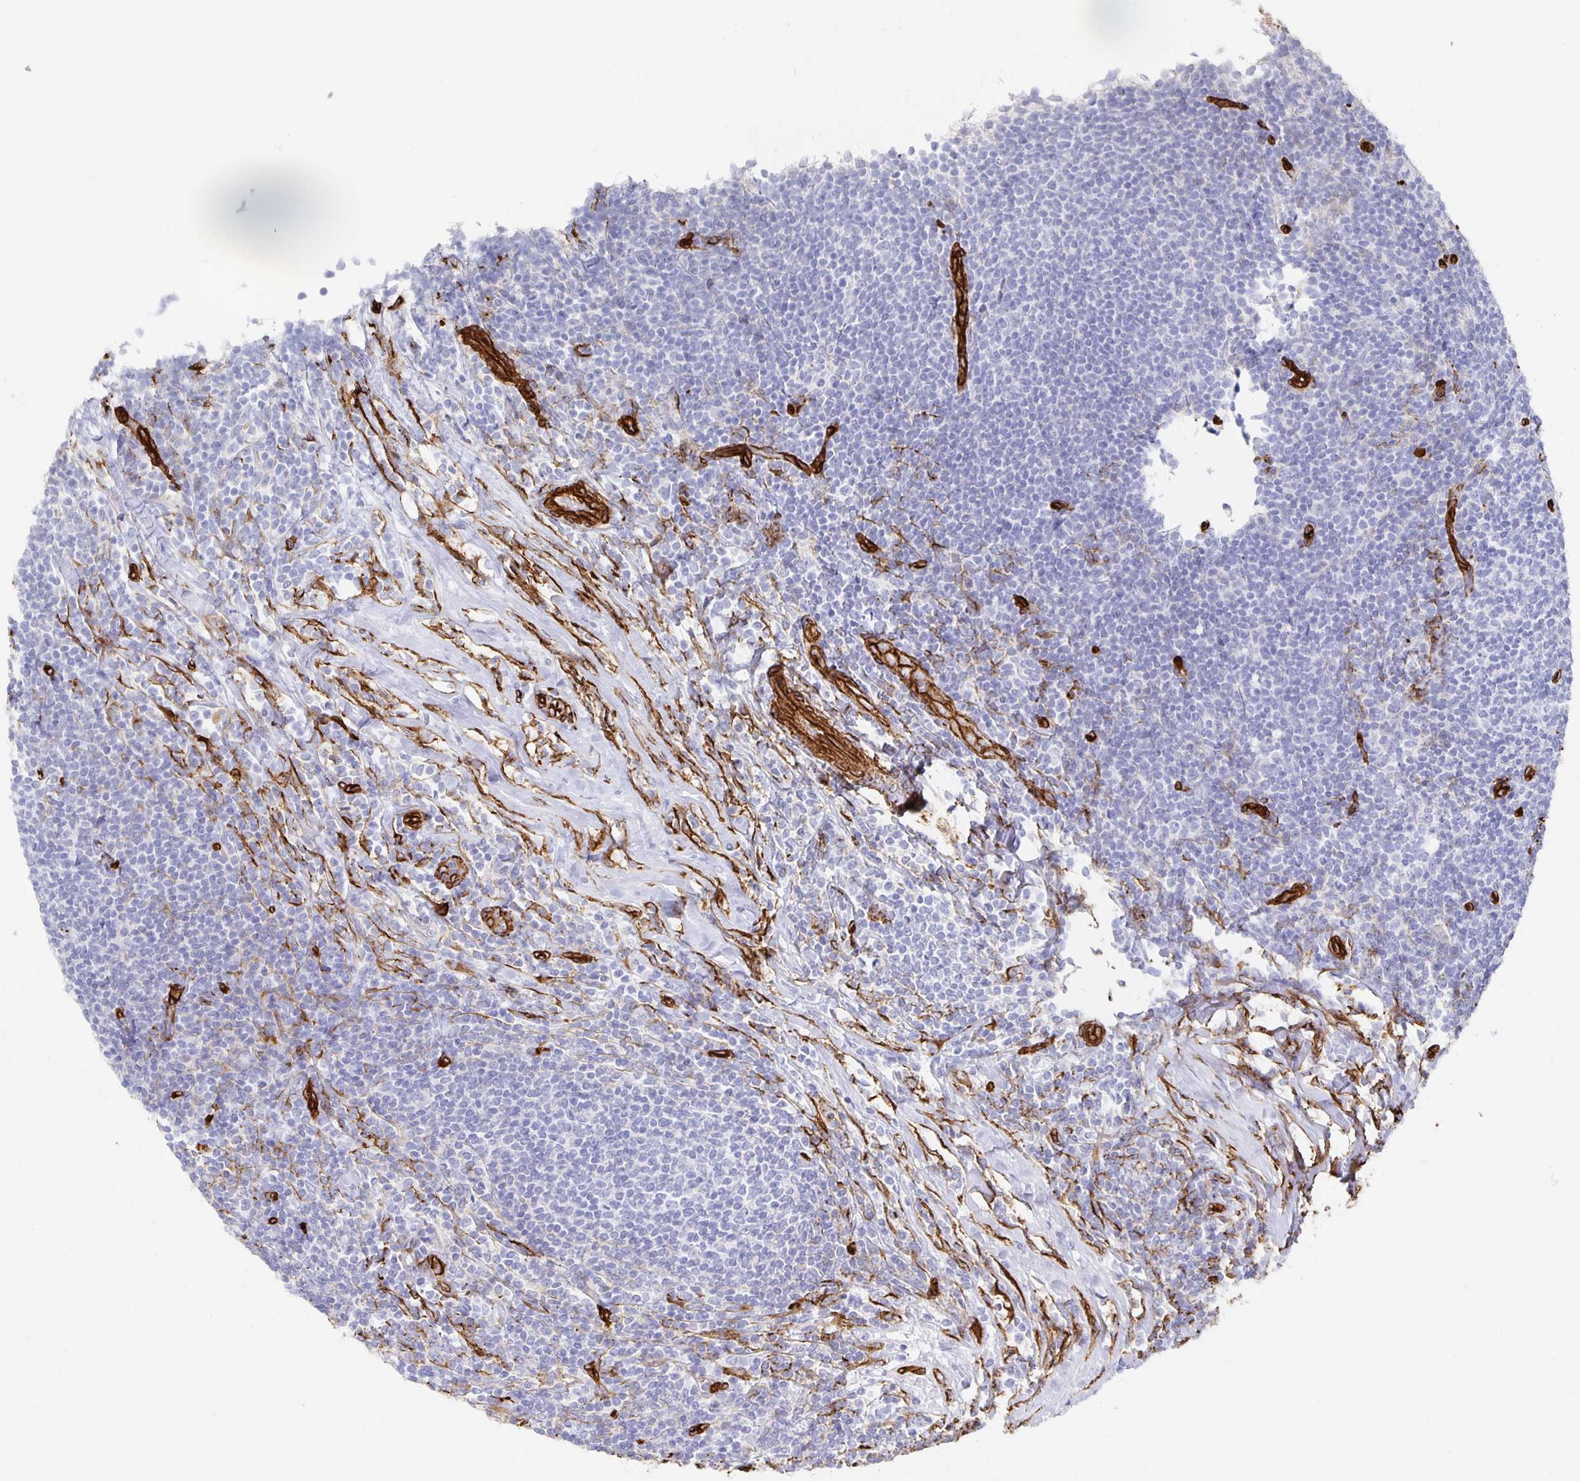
{"staining": {"intensity": "negative", "quantity": "none", "location": "none"}, "tissue": "lymphoma", "cell_type": "Tumor cells", "image_type": "cancer", "snomed": [{"axis": "morphology", "description": "Malignant lymphoma, non-Hodgkin's type, Low grade"}, {"axis": "topography", "description": "Lymph node"}], "caption": "Low-grade malignant lymphoma, non-Hodgkin's type was stained to show a protein in brown. There is no significant expression in tumor cells. Brightfield microscopy of immunohistochemistry (IHC) stained with DAB (brown) and hematoxylin (blue), captured at high magnification.", "gene": "VIPR2", "patient": {"sex": "male", "age": 52}}